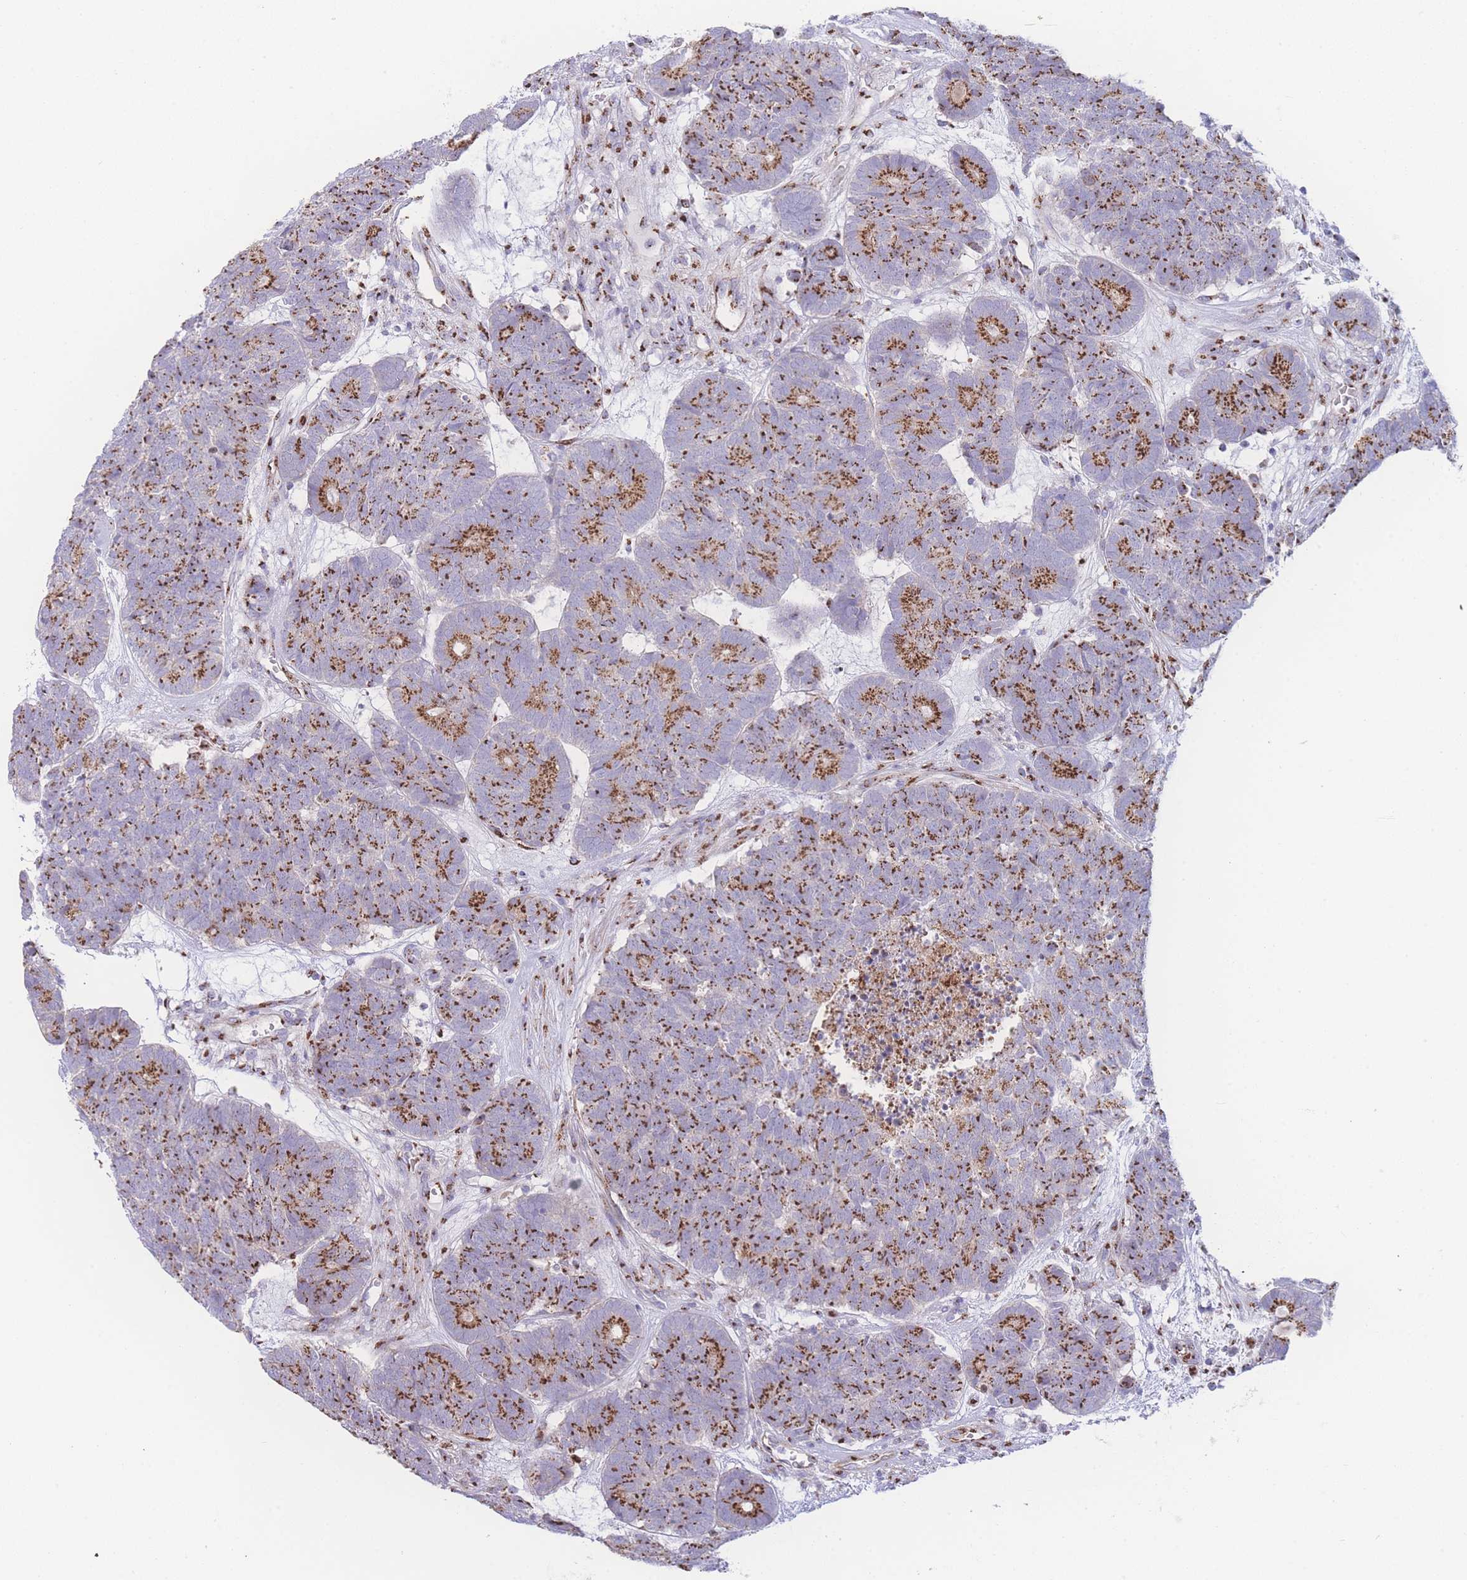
{"staining": {"intensity": "strong", "quantity": ">75%", "location": "cytoplasmic/membranous"}, "tissue": "head and neck cancer", "cell_type": "Tumor cells", "image_type": "cancer", "snomed": [{"axis": "morphology", "description": "Adenocarcinoma, NOS"}, {"axis": "topography", "description": "Head-Neck"}], "caption": "Strong cytoplasmic/membranous expression for a protein is present in about >75% of tumor cells of head and neck adenocarcinoma using immunohistochemistry.", "gene": "GOLM2", "patient": {"sex": "female", "age": 81}}